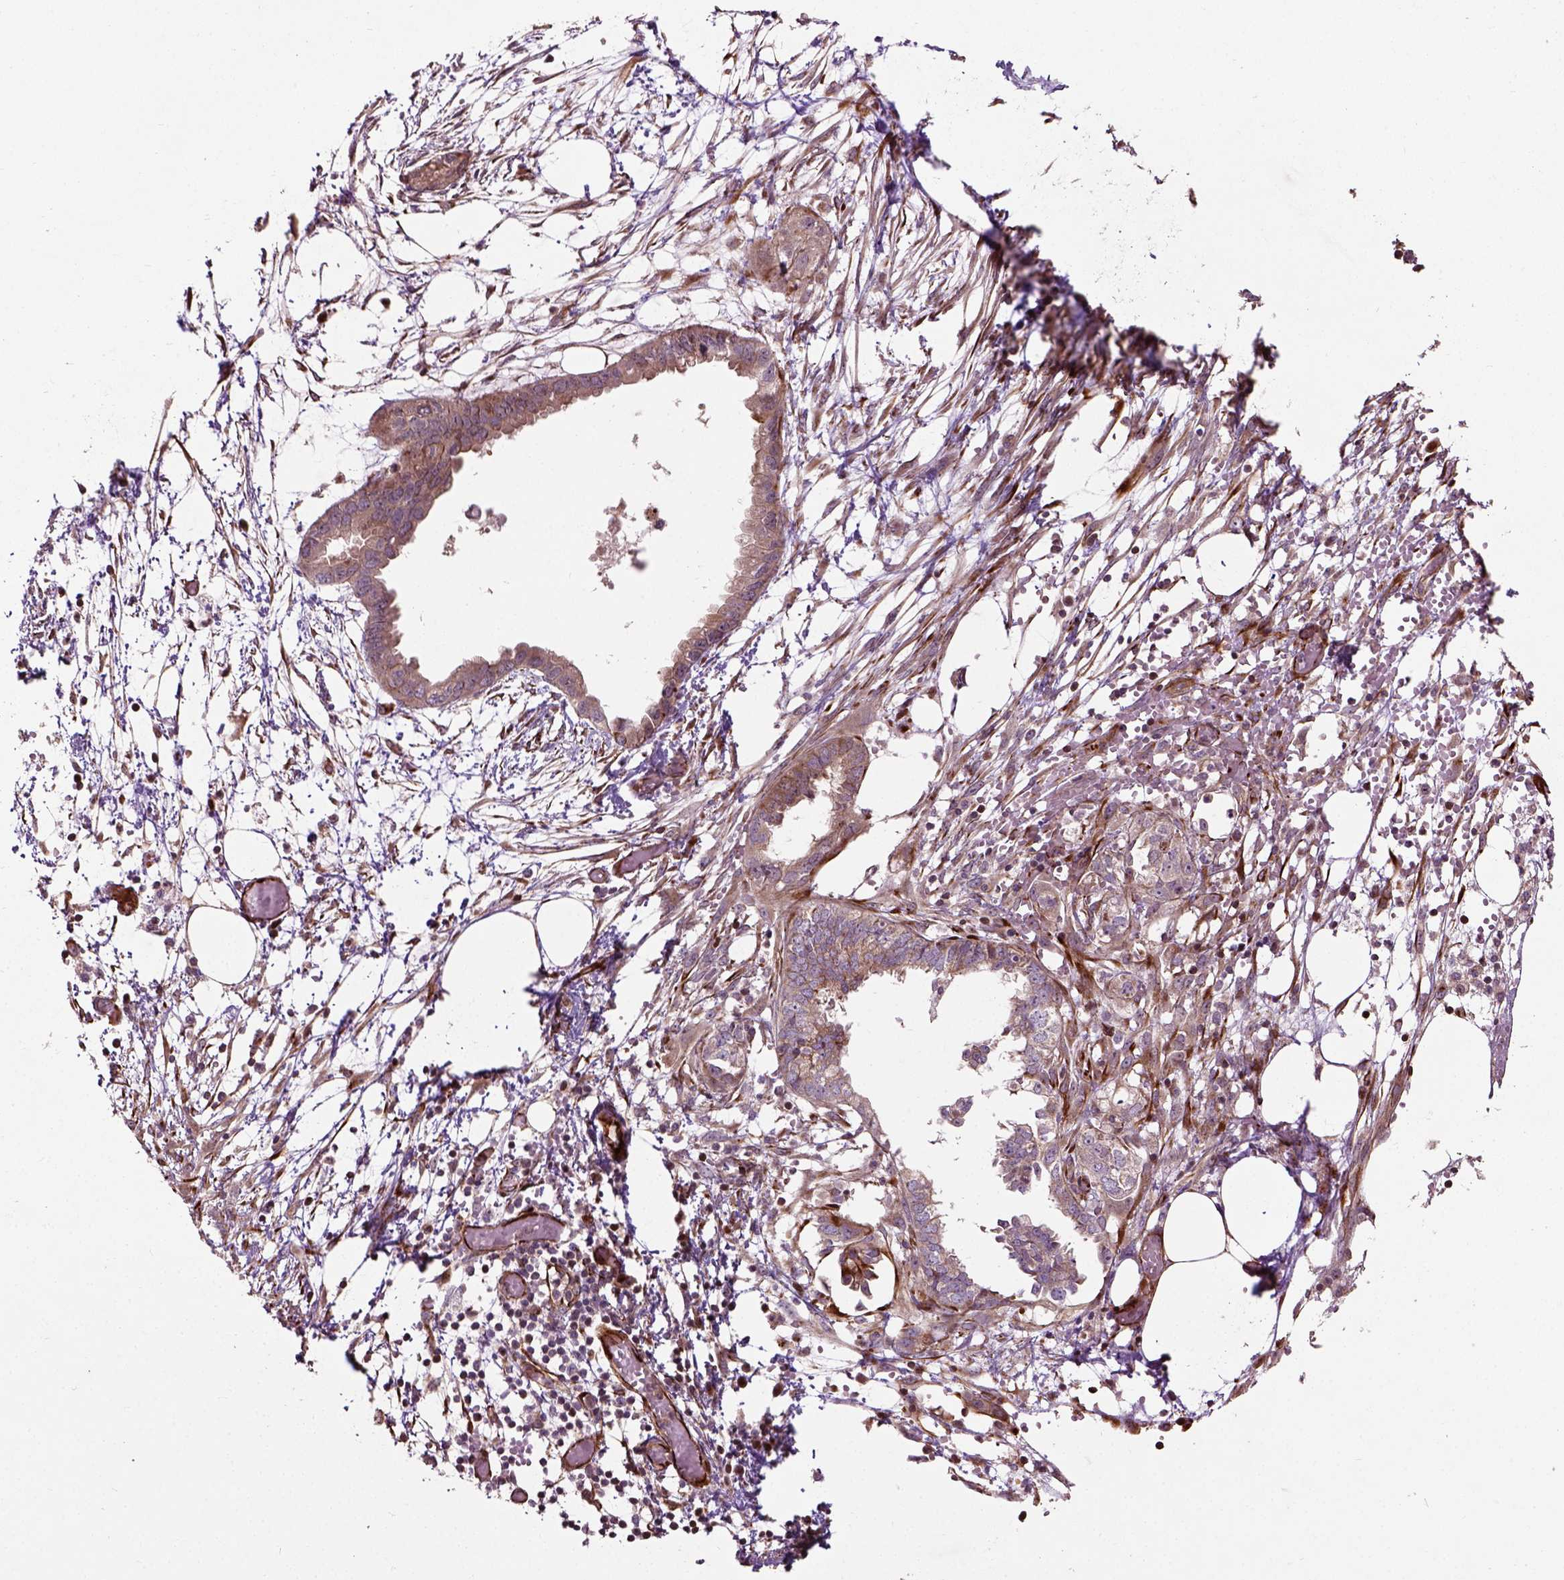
{"staining": {"intensity": "moderate", "quantity": "<25%", "location": "cytoplasmic/membranous"}, "tissue": "endometrial cancer", "cell_type": "Tumor cells", "image_type": "cancer", "snomed": [{"axis": "morphology", "description": "Adenocarcinoma, NOS"}, {"axis": "morphology", "description": "Adenocarcinoma, metastatic, NOS"}, {"axis": "topography", "description": "Adipose tissue"}, {"axis": "topography", "description": "Endometrium"}], "caption": "Endometrial metastatic adenocarcinoma stained with immunohistochemistry exhibits moderate cytoplasmic/membranous expression in approximately <25% of tumor cells.", "gene": "PKP3", "patient": {"sex": "female", "age": 67}}